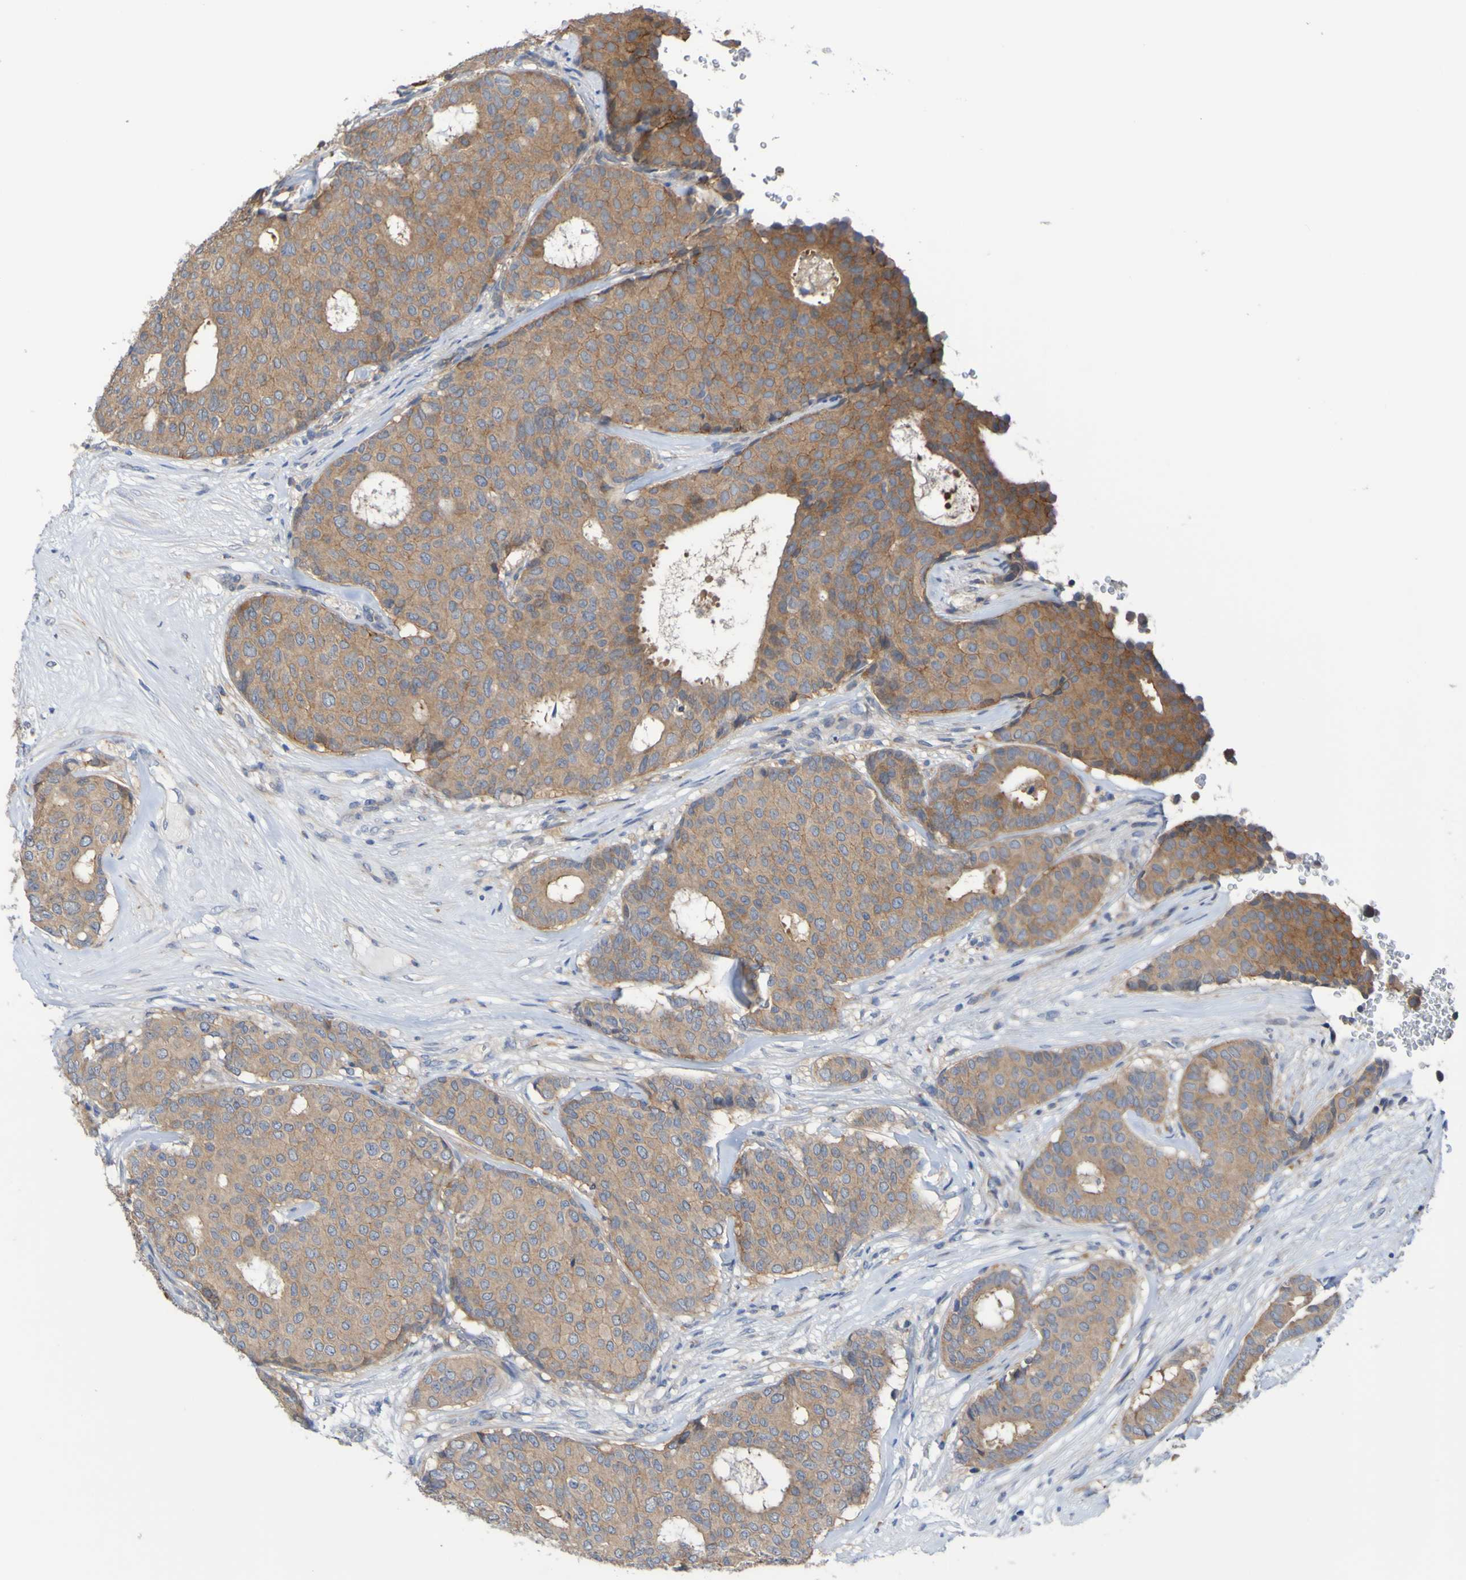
{"staining": {"intensity": "moderate", "quantity": ">75%", "location": "cytoplasmic/membranous"}, "tissue": "breast cancer", "cell_type": "Tumor cells", "image_type": "cancer", "snomed": [{"axis": "morphology", "description": "Duct carcinoma"}, {"axis": "topography", "description": "Breast"}], "caption": "Moderate cytoplasmic/membranous staining is appreciated in approximately >75% of tumor cells in breast invasive ductal carcinoma.", "gene": "SDK1", "patient": {"sex": "female", "age": 75}}